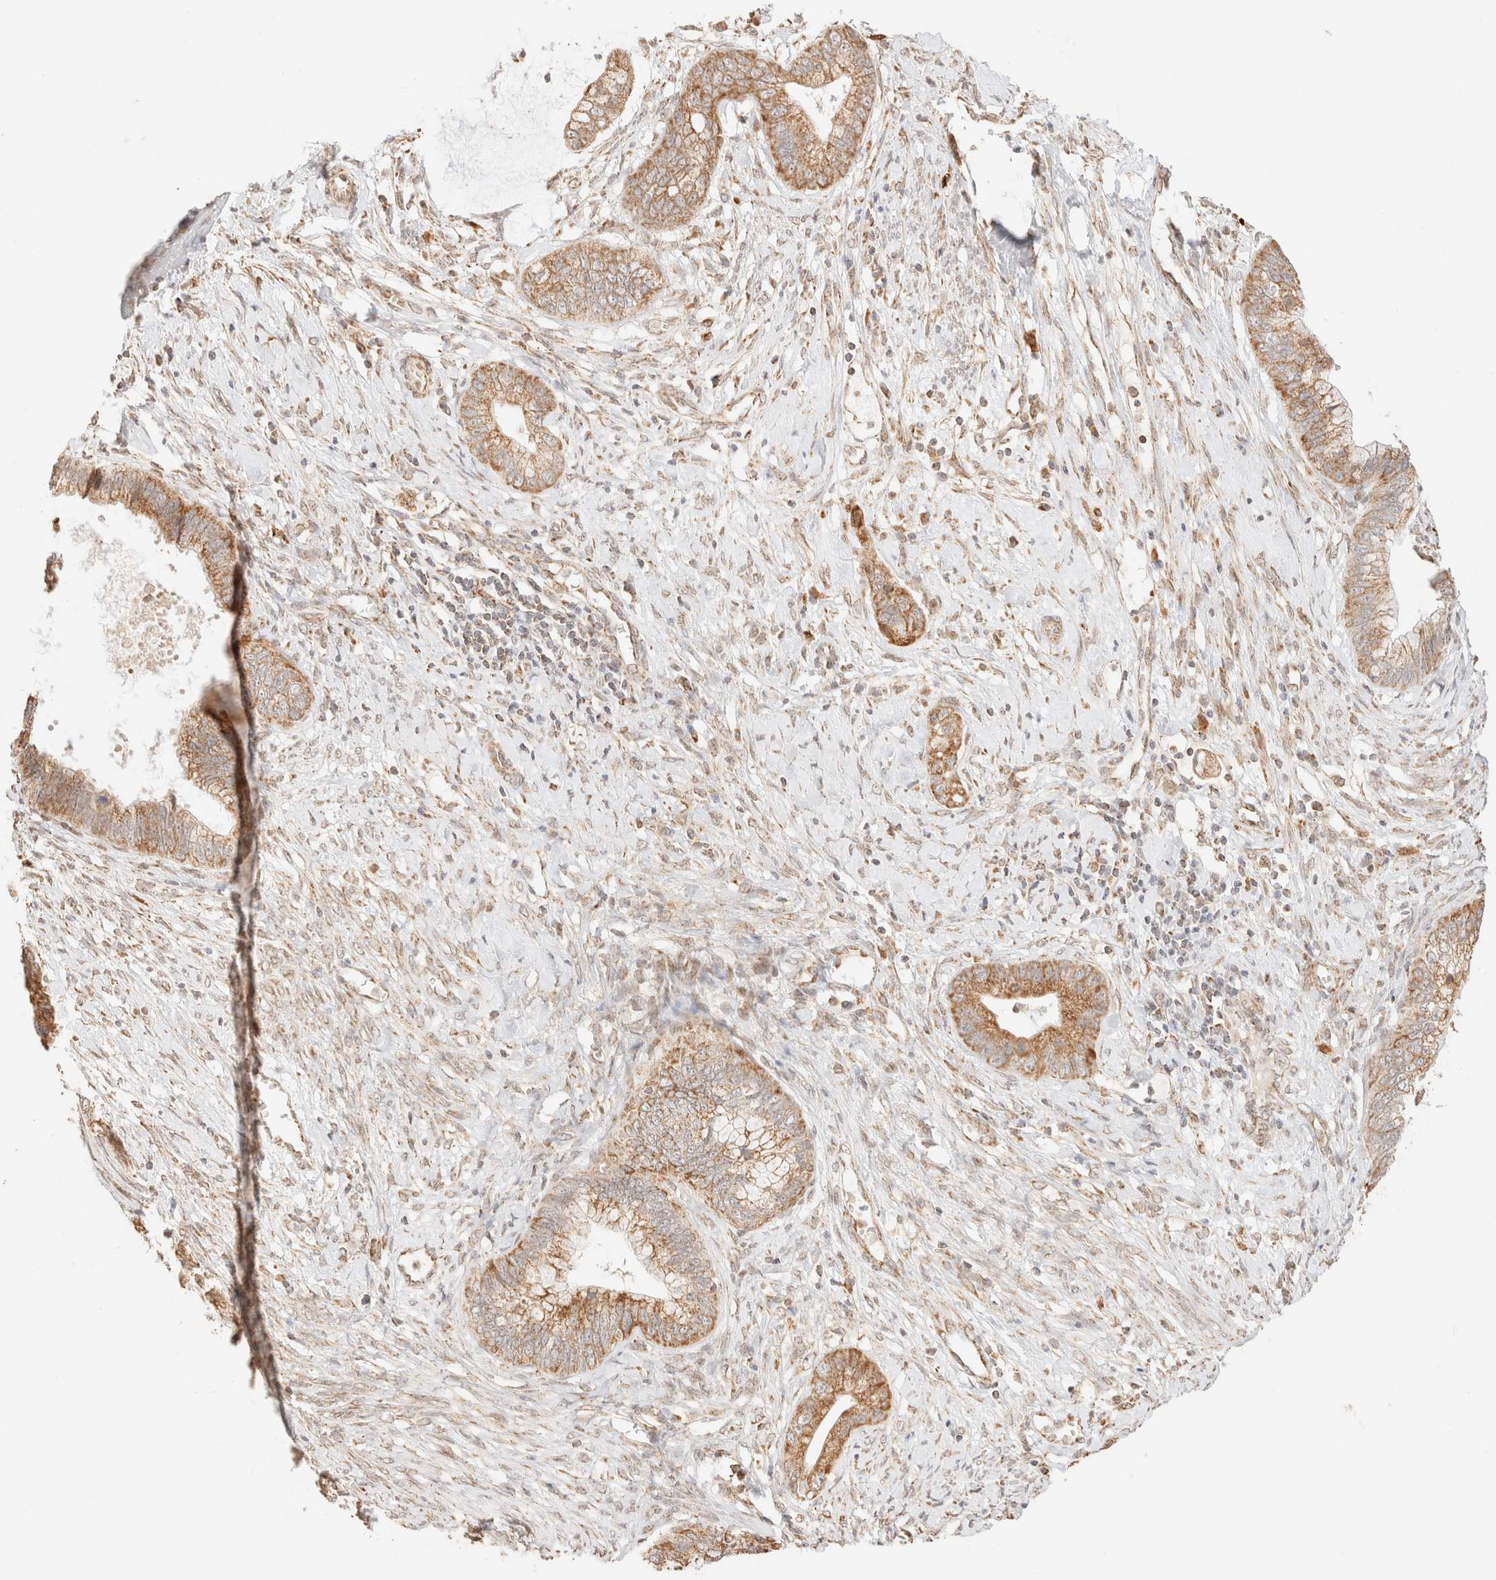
{"staining": {"intensity": "moderate", "quantity": ">75%", "location": "cytoplasmic/membranous"}, "tissue": "cervical cancer", "cell_type": "Tumor cells", "image_type": "cancer", "snomed": [{"axis": "morphology", "description": "Adenocarcinoma, NOS"}, {"axis": "topography", "description": "Cervix"}], "caption": "Cervical cancer stained with a brown dye shows moderate cytoplasmic/membranous positive positivity in about >75% of tumor cells.", "gene": "TACO1", "patient": {"sex": "female", "age": 44}}